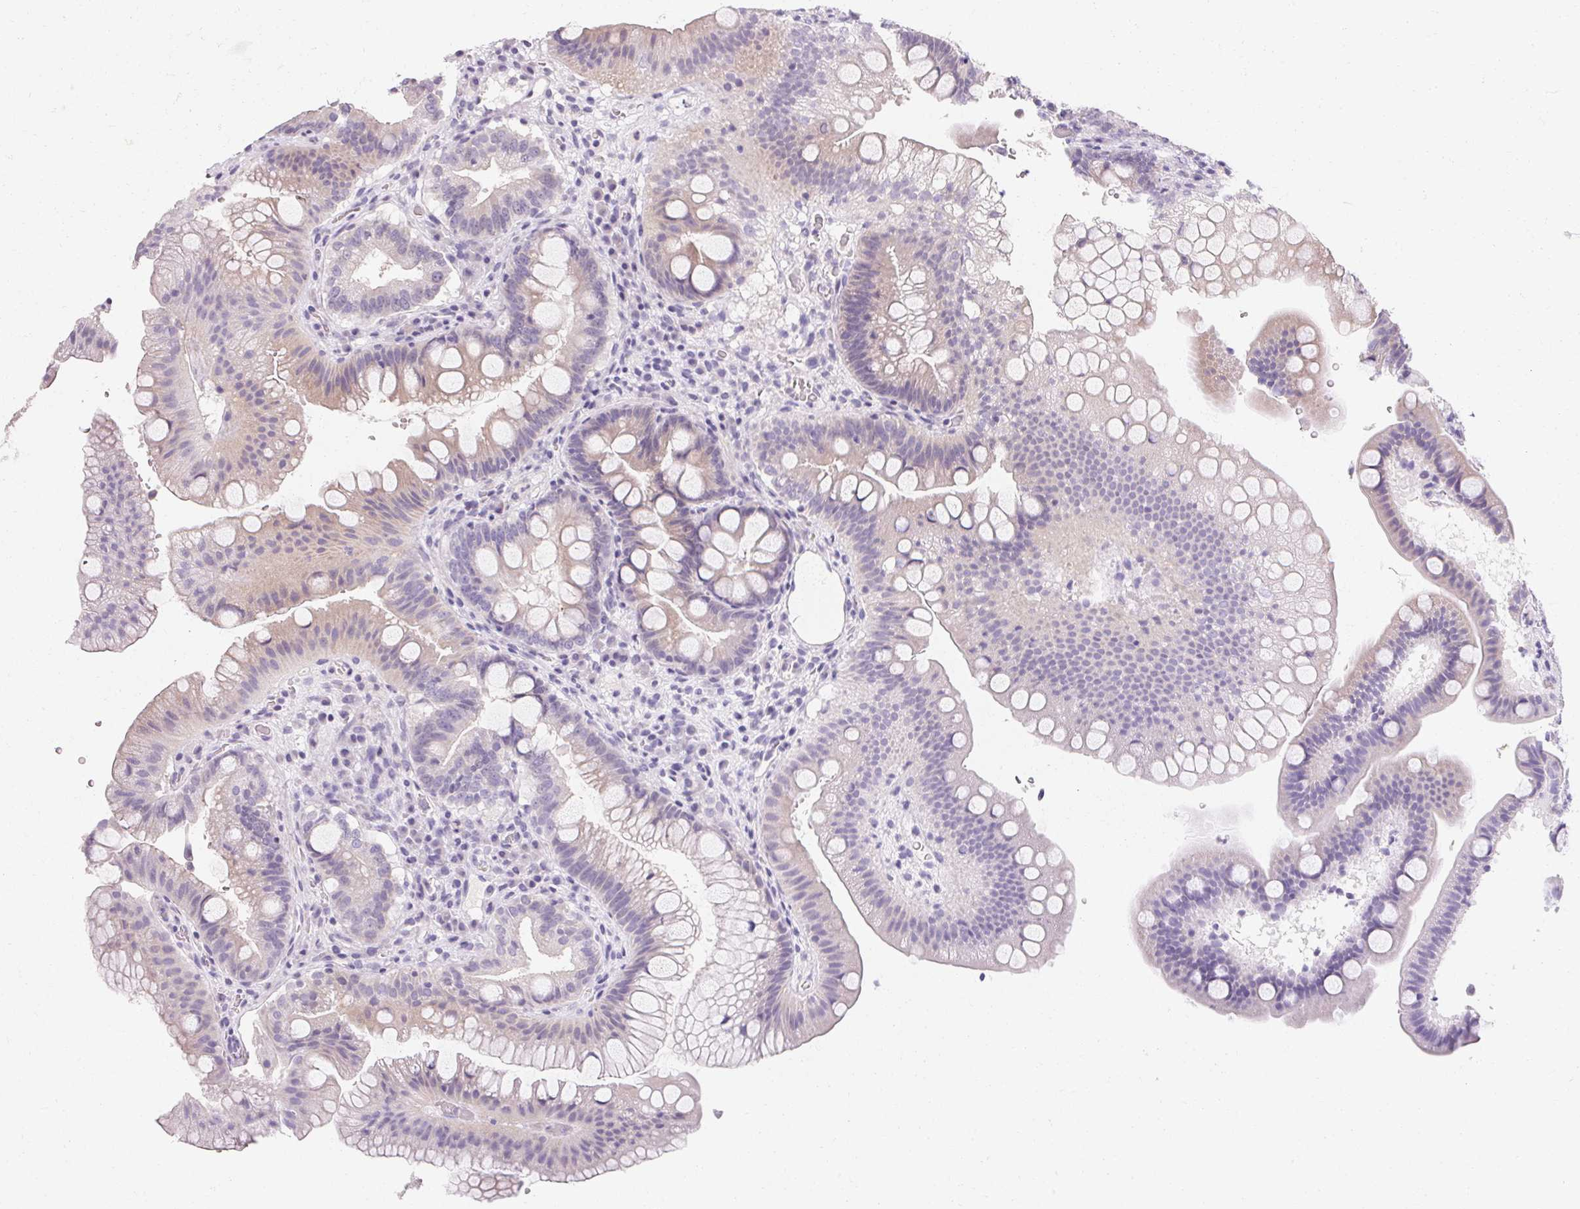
{"staining": {"intensity": "weak", "quantity": "<25%", "location": "cytoplasmic/membranous"}, "tissue": "duodenum", "cell_type": "Glandular cells", "image_type": "normal", "snomed": [{"axis": "morphology", "description": "Normal tissue, NOS"}, {"axis": "topography", "description": "Duodenum"}], "caption": "Histopathology image shows no significant protein positivity in glandular cells of benign duodenum.", "gene": "TRIP13", "patient": {"sex": "male", "age": 59}}